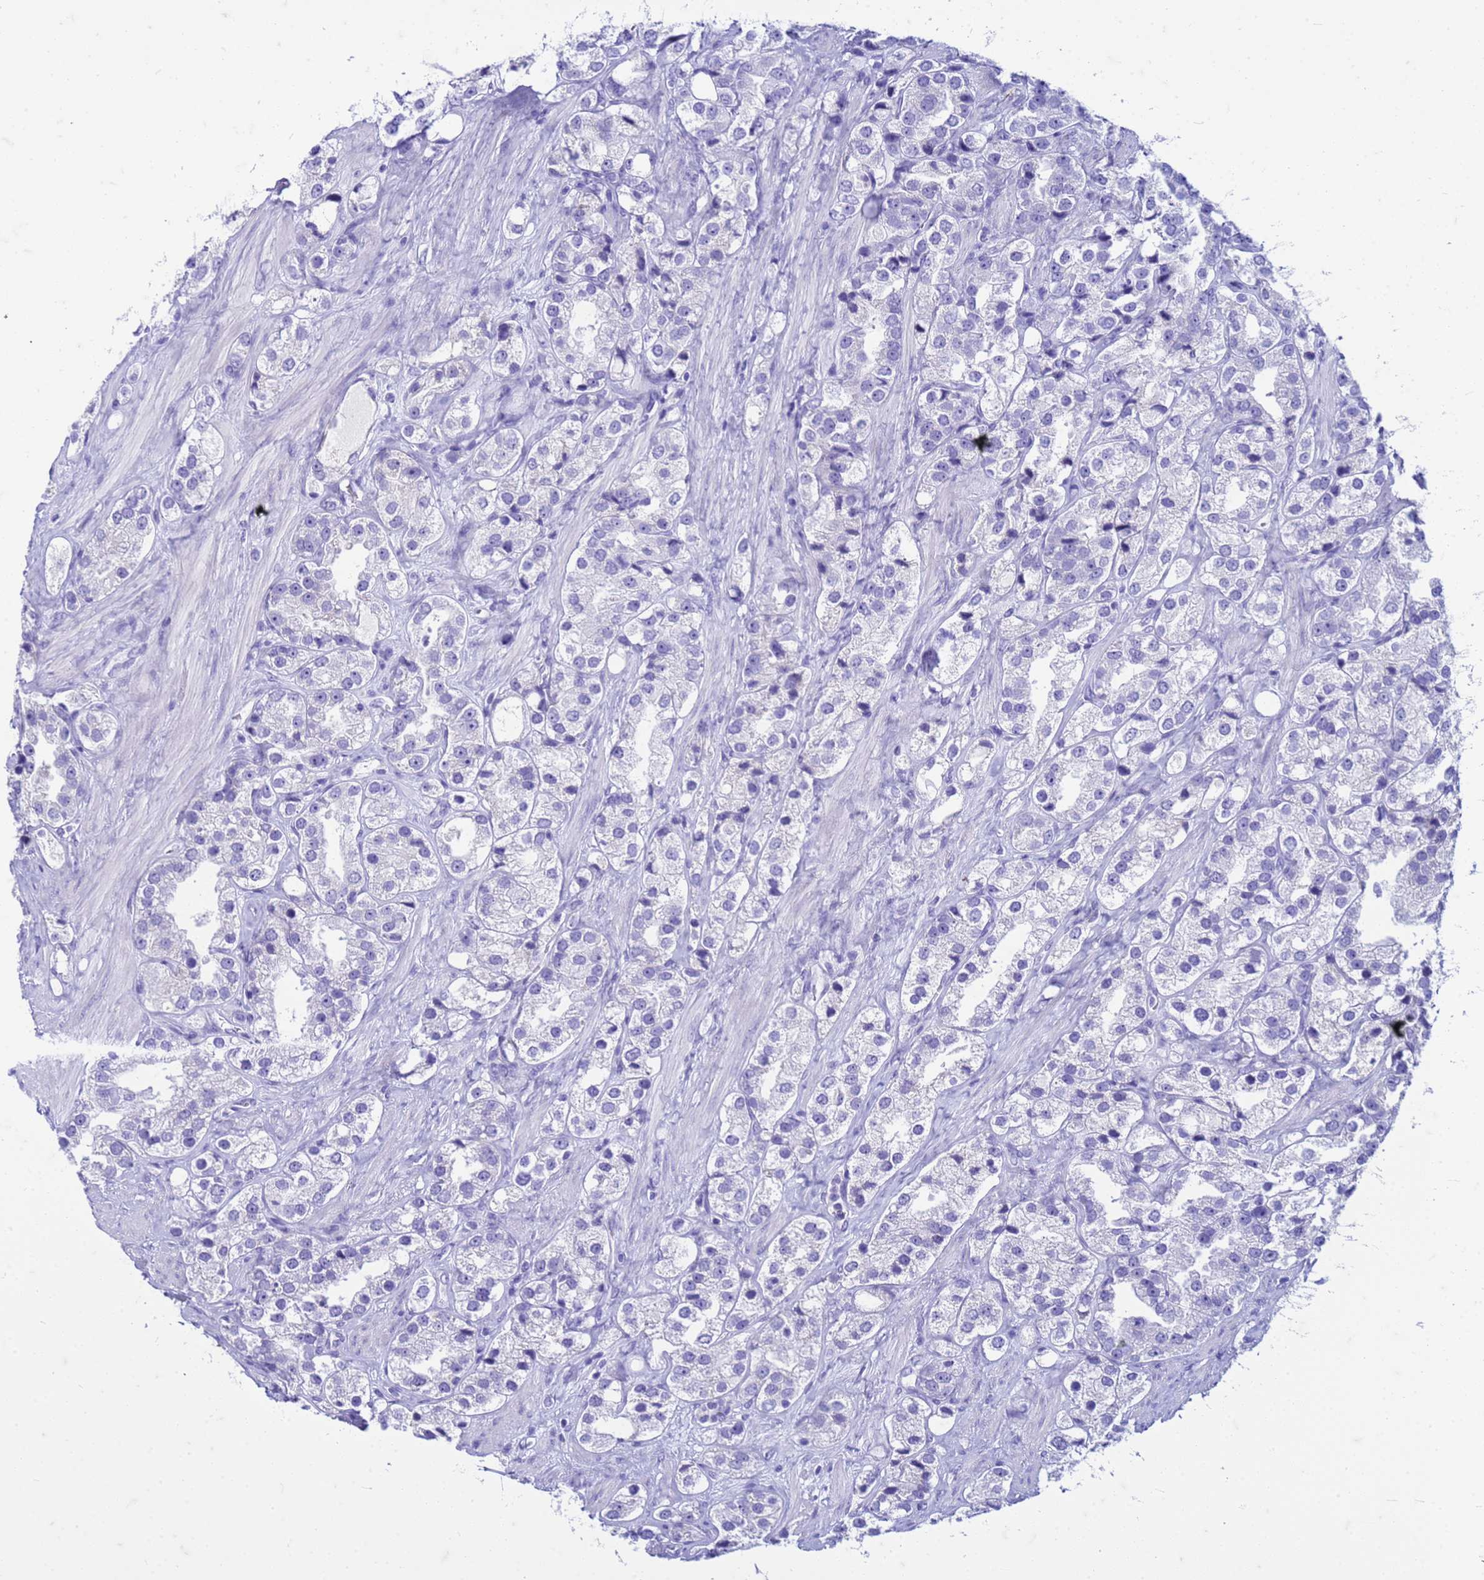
{"staining": {"intensity": "negative", "quantity": "none", "location": "none"}, "tissue": "prostate cancer", "cell_type": "Tumor cells", "image_type": "cancer", "snomed": [{"axis": "morphology", "description": "Adenocarcinoma, NOS"}, {"axis": "topography", "description": "Prostate"}], "caption": "This is a image of immunohistochemistry staining of prostate cancer (adenocarcinoma), which shows no staining in tumor cells.", "gene": "CFAP100", "patient": {"sex": "male", "age": 79}}